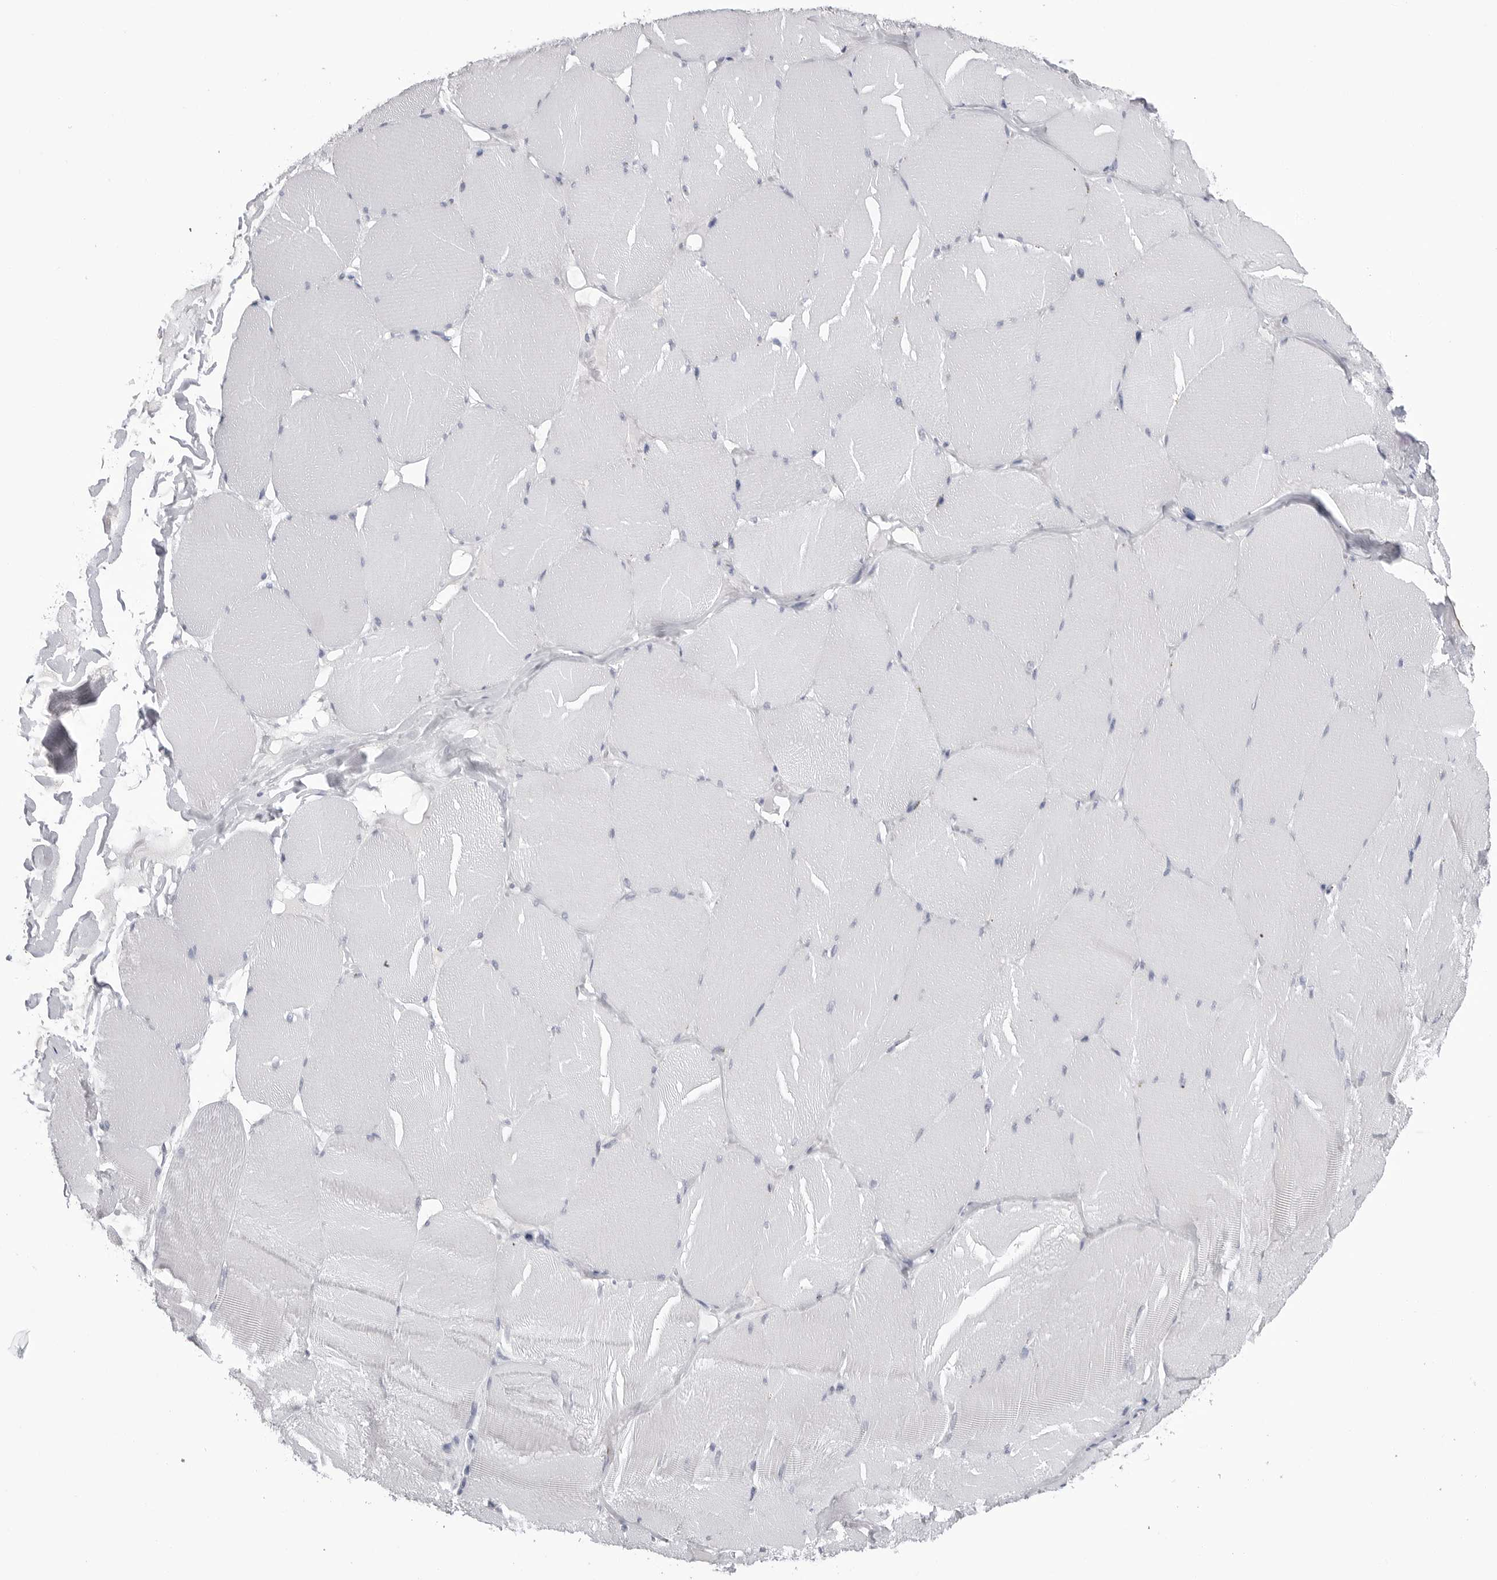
{"staining": {"intensity": "negative", "quantity": "none", "location": "none"}, "tissue": "skeletal muscle", "cell_type": "Myocytes", "image_type": "normal", "snomed": [{"axis": "morphology", "description": "Normal tissue, NOS"}, {"axis": "topography", "description": "Skin"}, {"axis": "topography", "description": "Skeletal muscle"}], "caption": "This is a image of IHC staining of normal skeletal muscle, which shows no staining in myocytes.", "gene": "PGA3", "patient": {"sex": "male", "age": 83}}